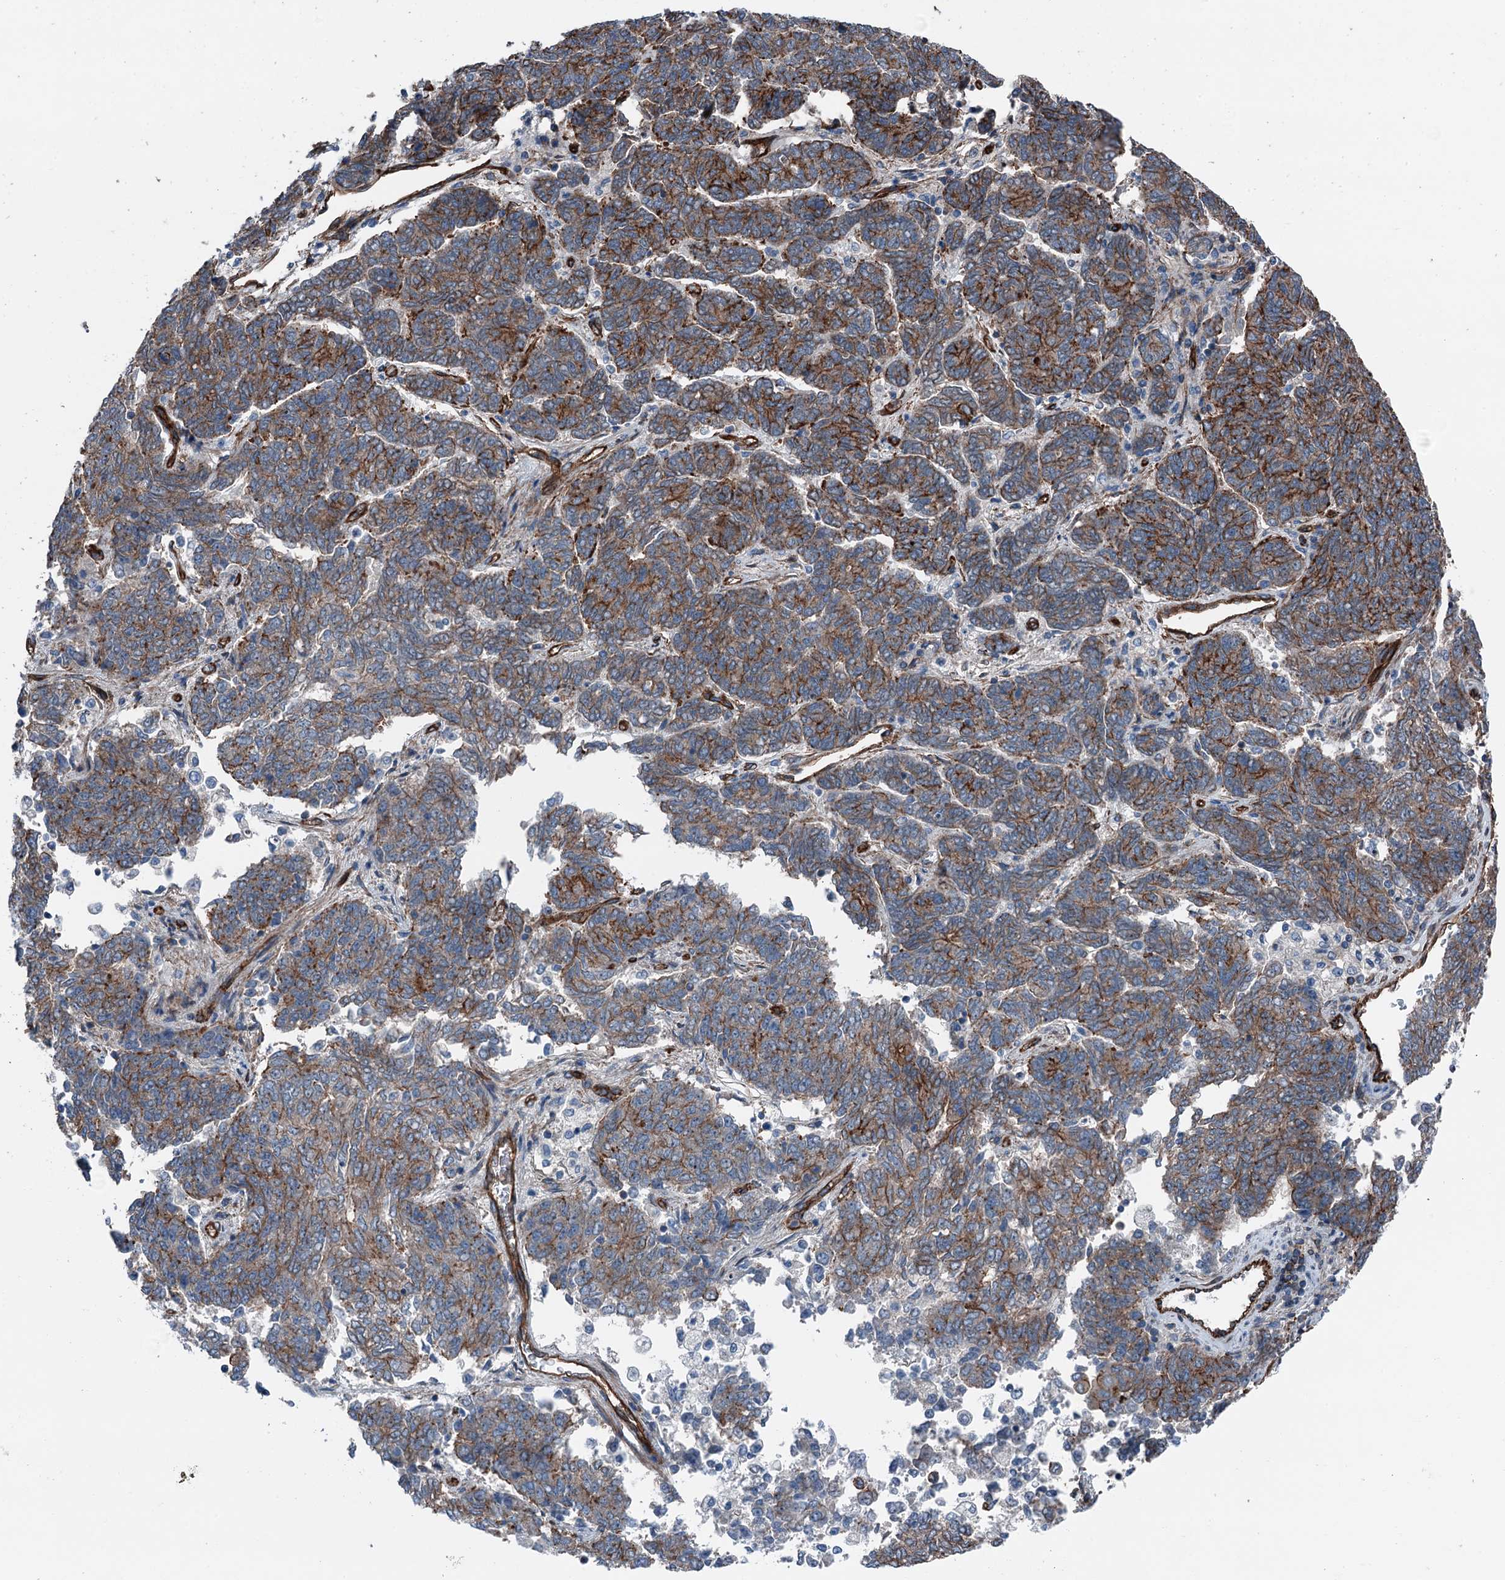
{"staining": {"intensity": "strong", "quantity": ">75%", "location": "cytoplasmic/membranous"}, "tissue": "endometrial cancer", "cell_type": "Tumor cells", "image_type": "cancer", "snomed": [{"axis": "morphology", "description": "Adenocarcinoma, NOS"}, {"axis": "topography", "description": "Endometrium"}], "caption": "Protein expression analysis of human endometrial adenocarcinoma reveals strong cytoplasmic/membranous expression in approximately >75% of tumor cells.", "gene": "NMRAL1", "patient": {"sex": "female", "age": 80}}